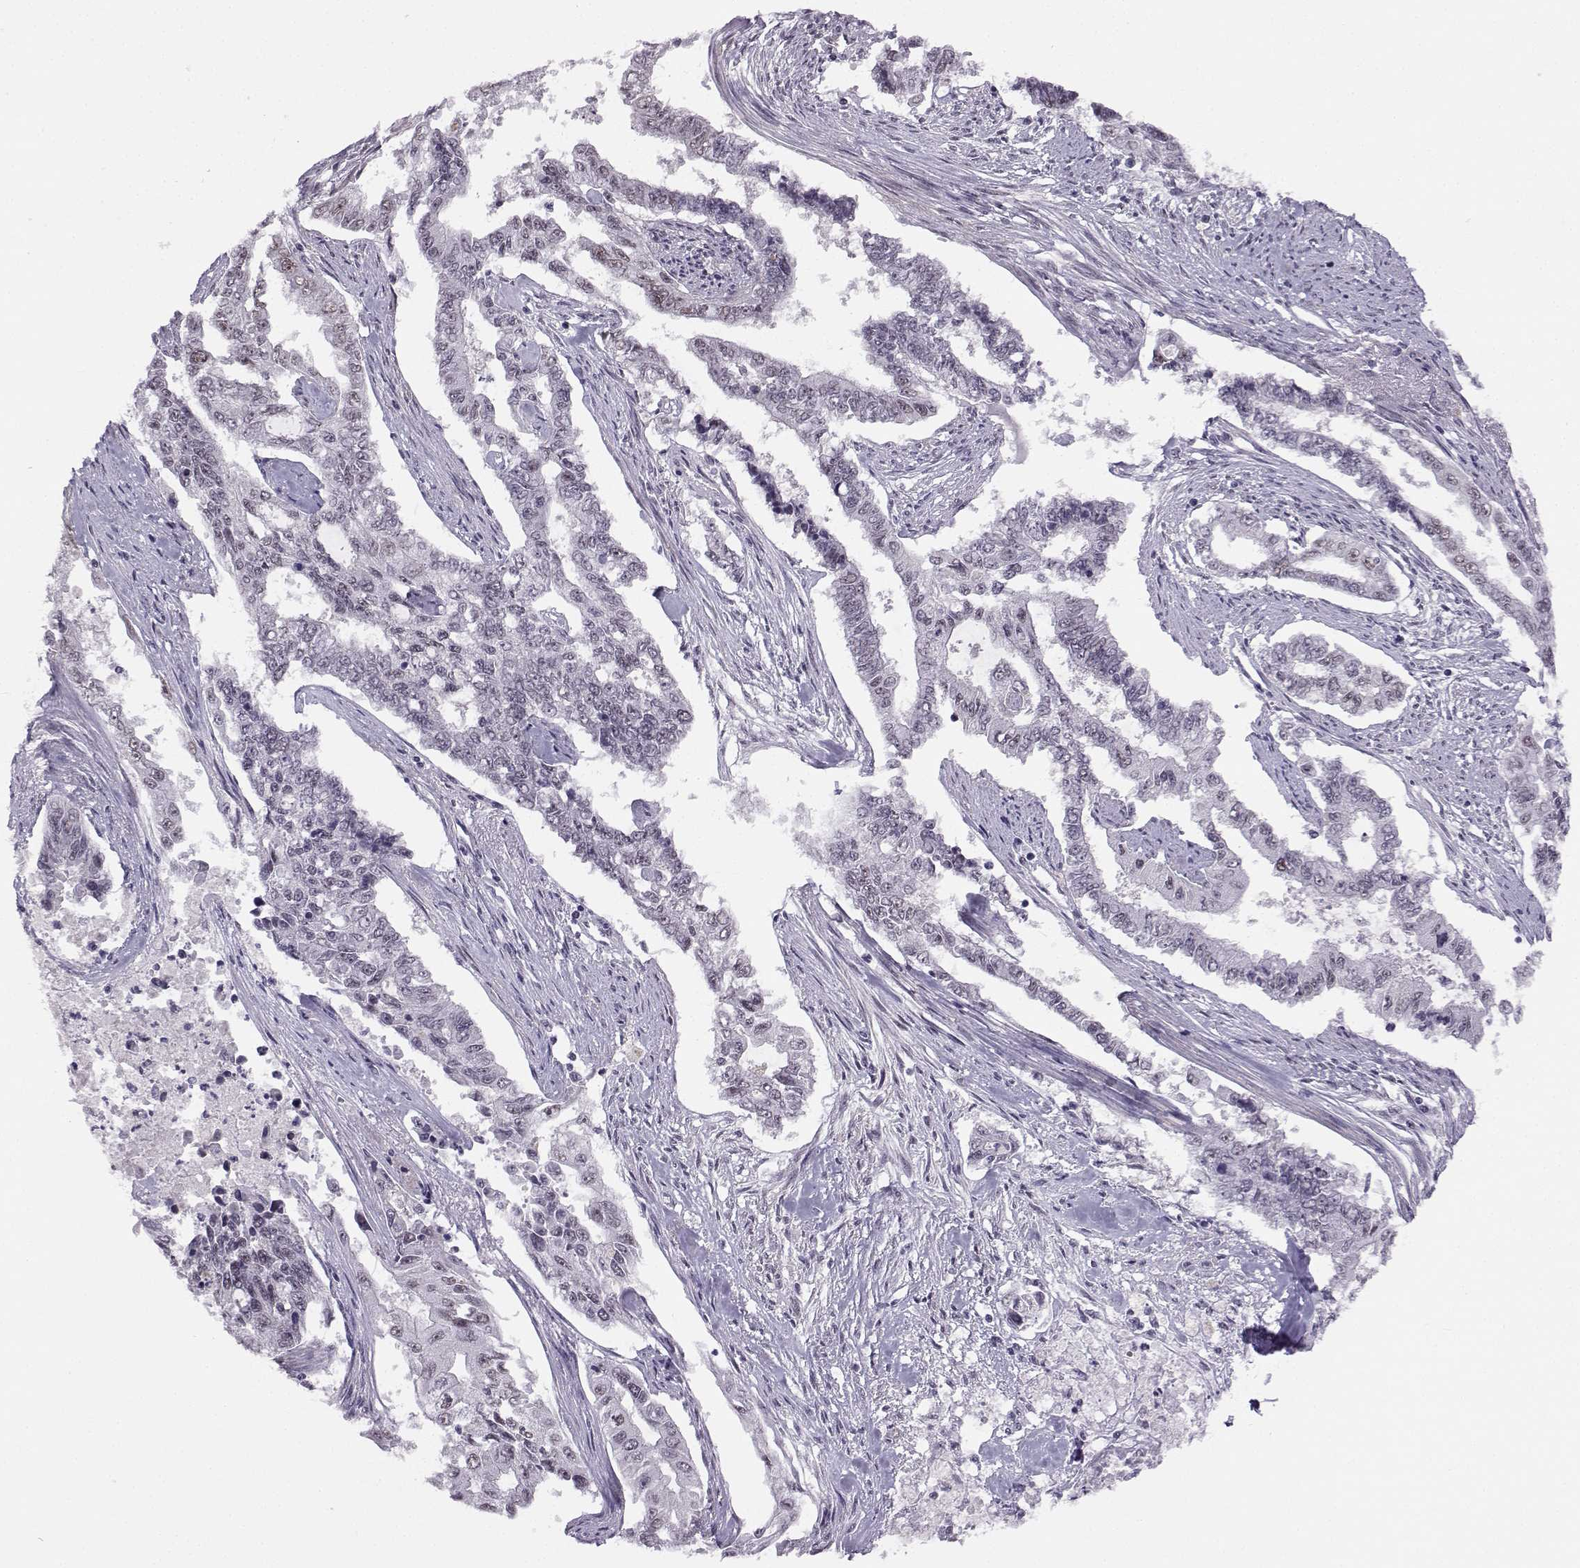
{"staining": {"intensity": "moderate", "quantity": "<25%", "location": "nuclear"}, "tissue": "endometrial cancer", "cell_type": "Tumor cells", "image_type": "cancer", "snomed": [{"axis": "morphology", "description": "Adenocarcinoma, NOS"}, {"axis": "topography", "description": "Uterus"}], "caption": "Human endometrial cancer stained for a protein (brown) reveals moderate nuclear positive expression in approximately <25% of tumor cells.", "gene": "MED26", "patient": {"sex": "female", "age": 59}}